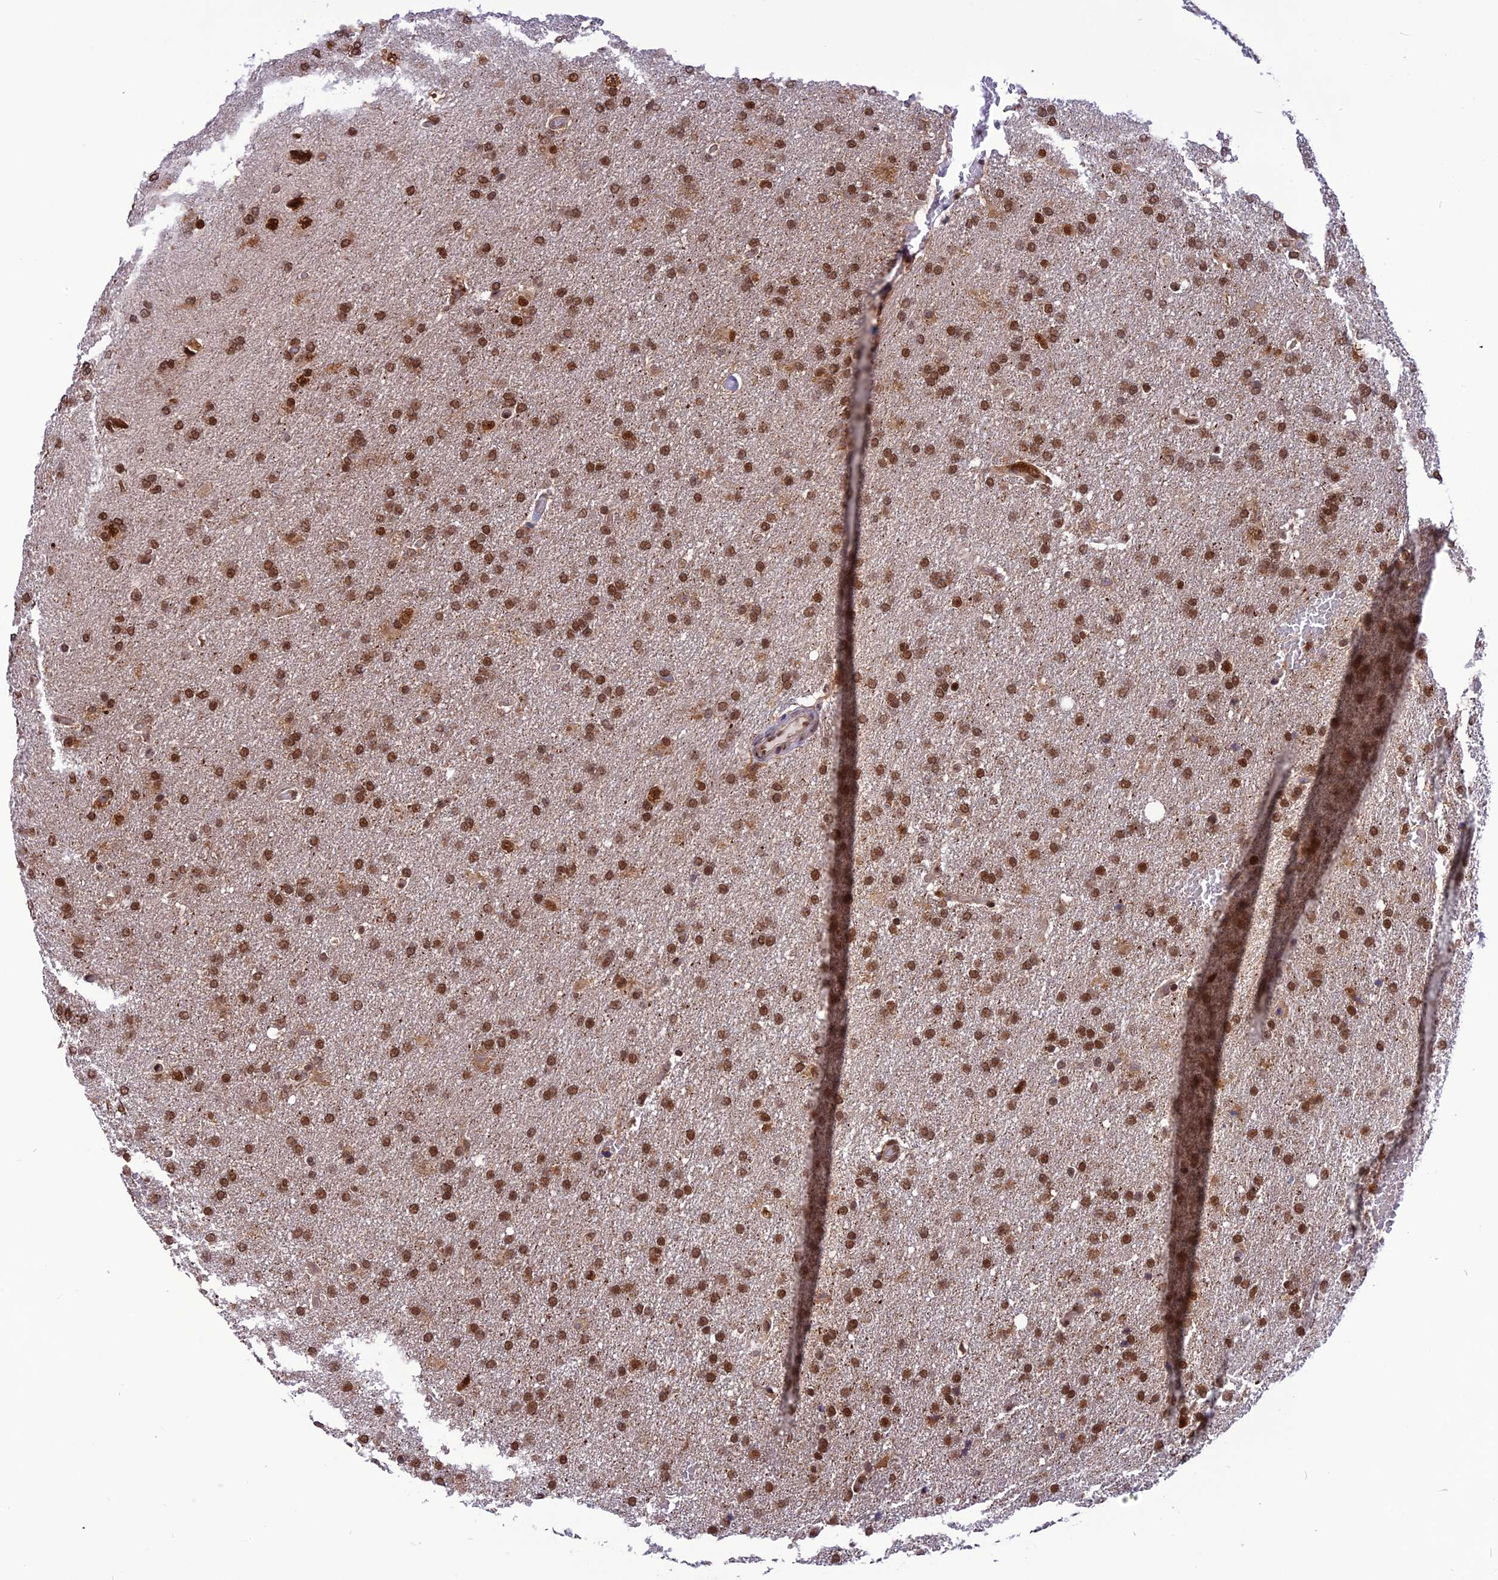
{"staining": {"intensity": "moderate", "quantity": ">75%", "location": "nuclear"}, "tissue": "glioma", "cell_type": "Tumor cells", "image_type": "cancer", "snomed": [{"axis": "morphology", "description": "Glioma, malignant, High grade"}, {"axis": "topography", "description": "Brain"}], "caption": "IHC micrograph of malignant glioma (high-grade) stained for a protein (brown), which demonstrates medium levels of moderate nuclear expression in about >75% of tumor cells.", "gene": "RTRAF", "patient": {"sex": "male", "age": 72}}